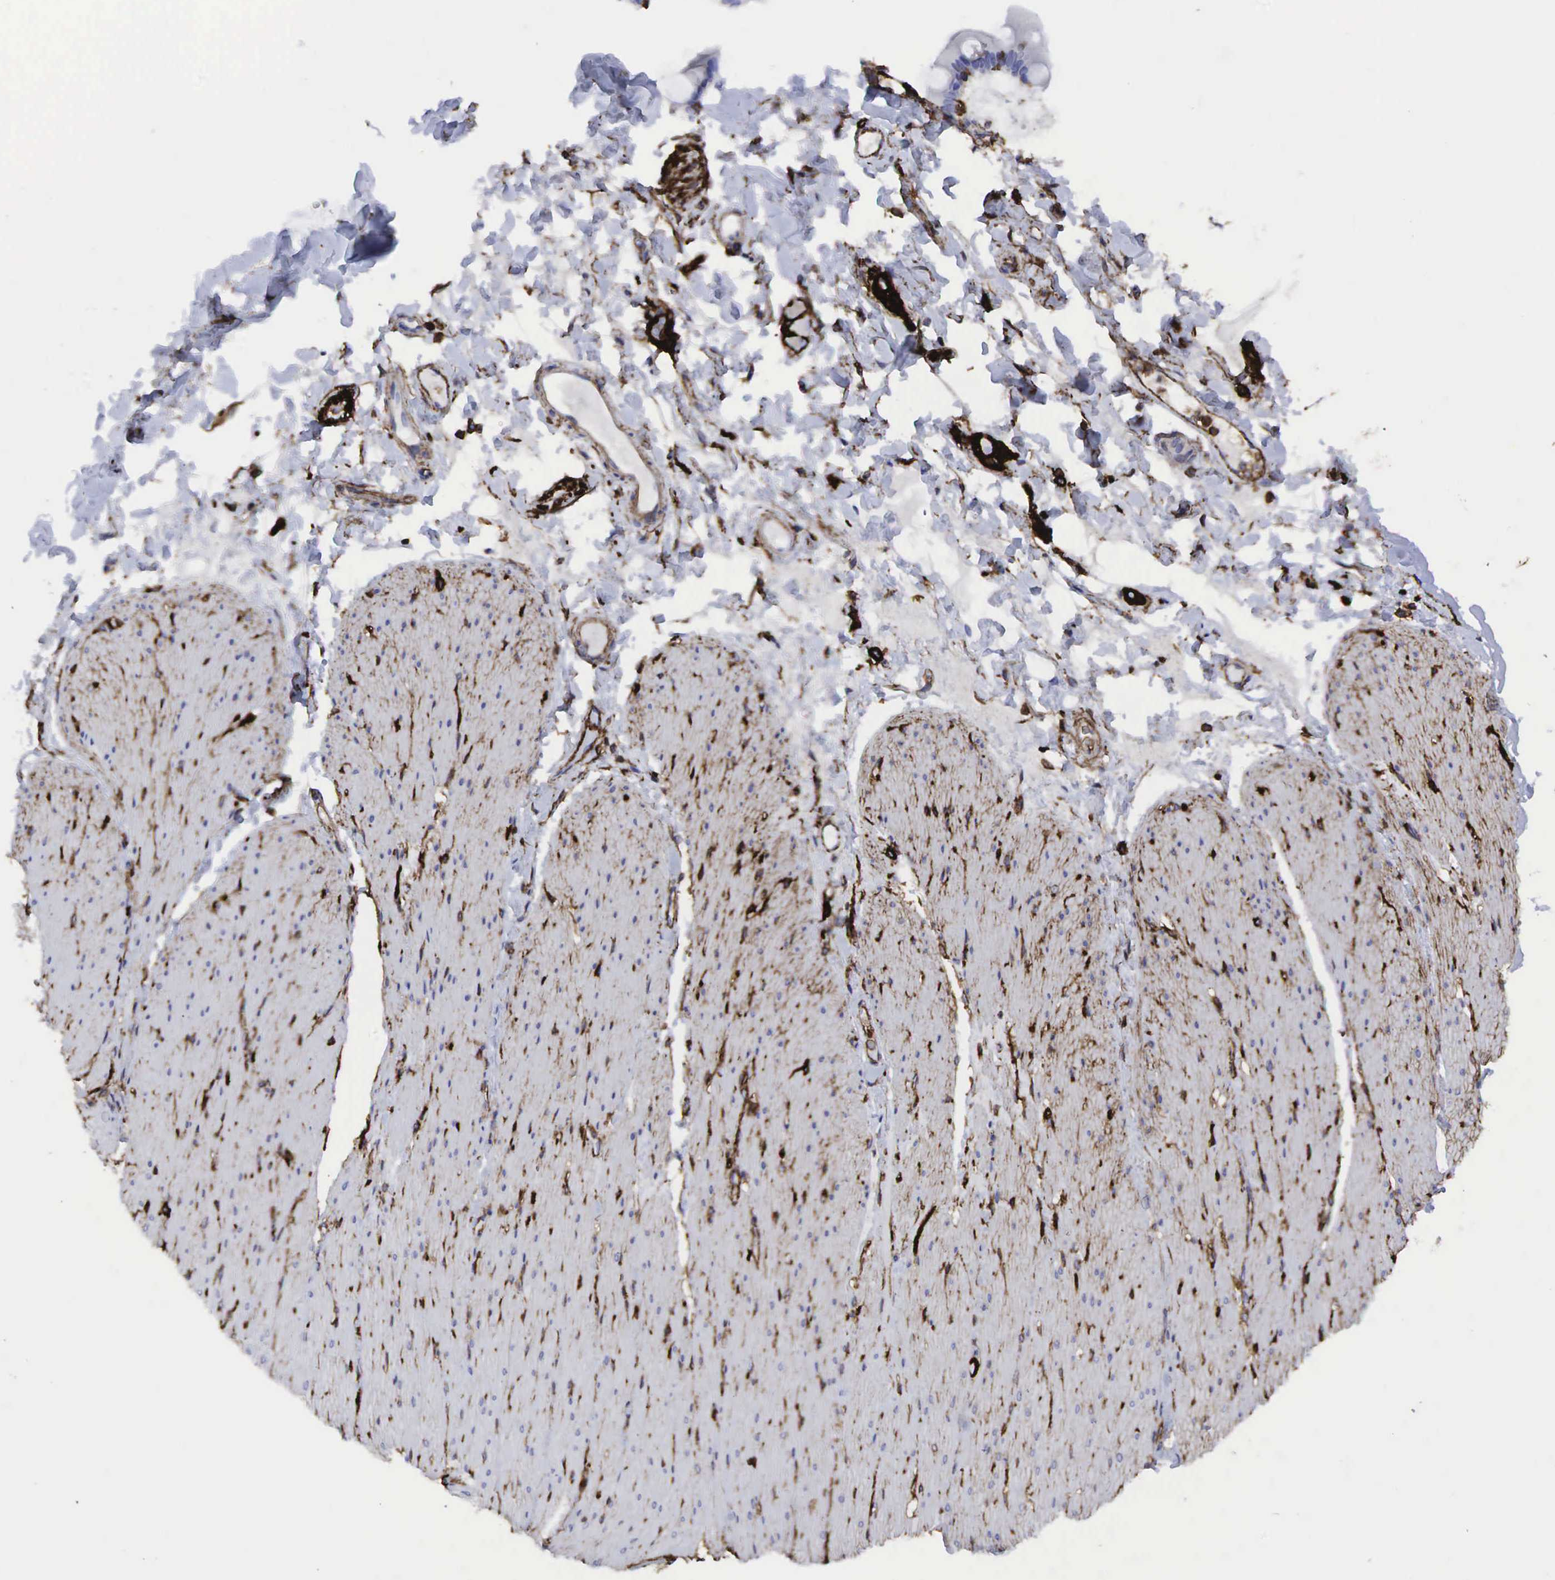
{"staining": {"intensity": "strong", "quantity": "25%-75%", "location": "cytoplasmic/membranous"}, "tissue": "adipose tissue", "cell_type": "Adipocytes", "image_type": "normal", "snomed": [{"axis": "morphology", "description": "Normal tissue, NOS"}, {"axis": "topography", "description": "Duodenum"}], "caption": "The histopathology image shows a brown stain indicating the presence of a protein in the cytoplasmic/membranous of adipocytes in adipose tissue. (brown staining indicates protein expression, while blue staining denotes nuclei).", "gene": "CD44", "patient": {"sex": "male", "age": 63}}